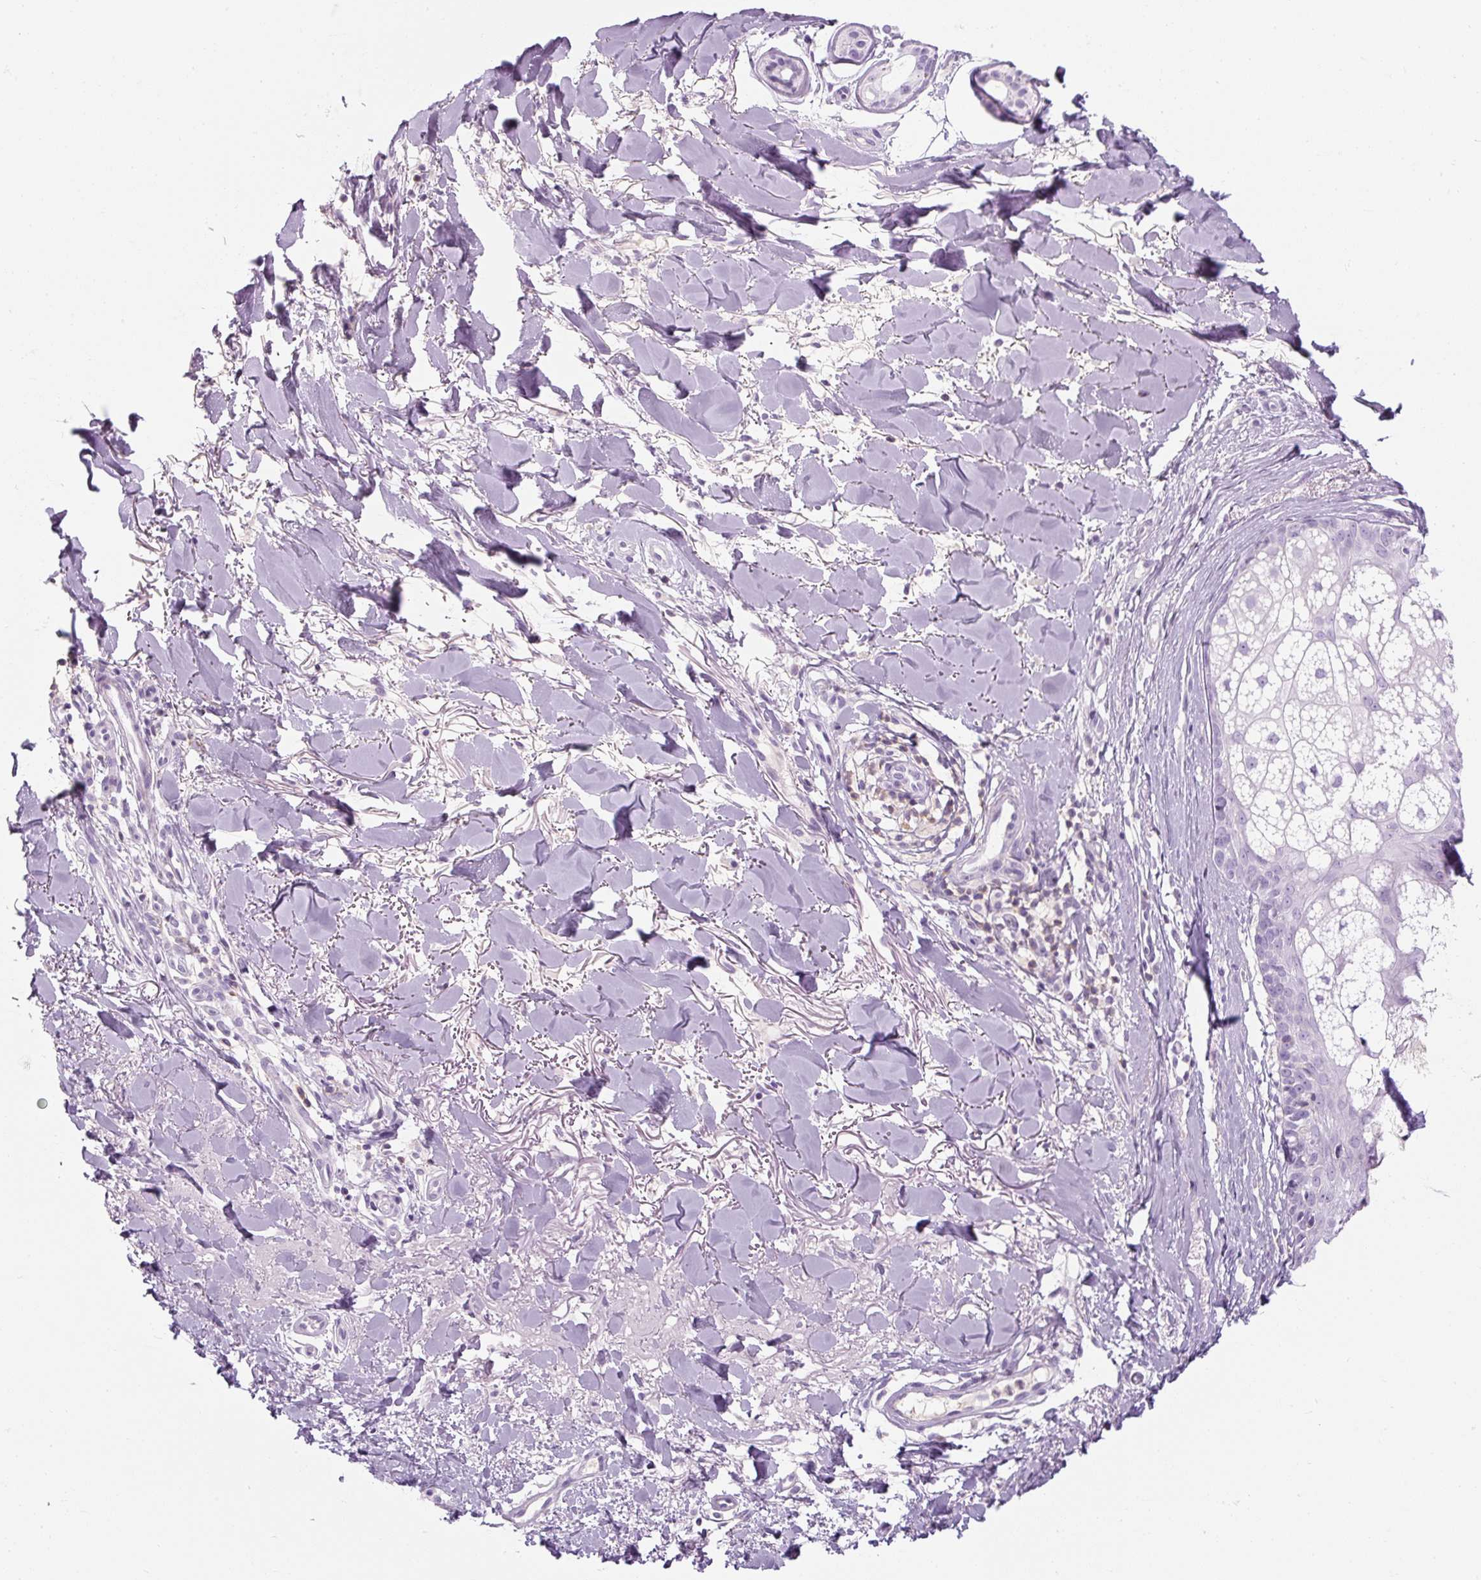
{"staining": {"intensity": "negative", "quantity": "none", "location": "none"}, "tissue": "skin cancer", "cell_type": "Tumor cells", "image_type": "cancer", "snomed": [{"axis": "morphology", "description": "Basal cell carcinoma"}, {"axis": "topography", "description": "Skin"}], "caption": "High power microscopy micrograph of an immunohistochemistry micrograph of skin cancer, revealing no significant positivity in tumor cells. (Brightfield microscopy of DAB immunohistochemistry at high magnification).", "gene": "TIGD2", "patient": {"sex": "male", "age": 52}}